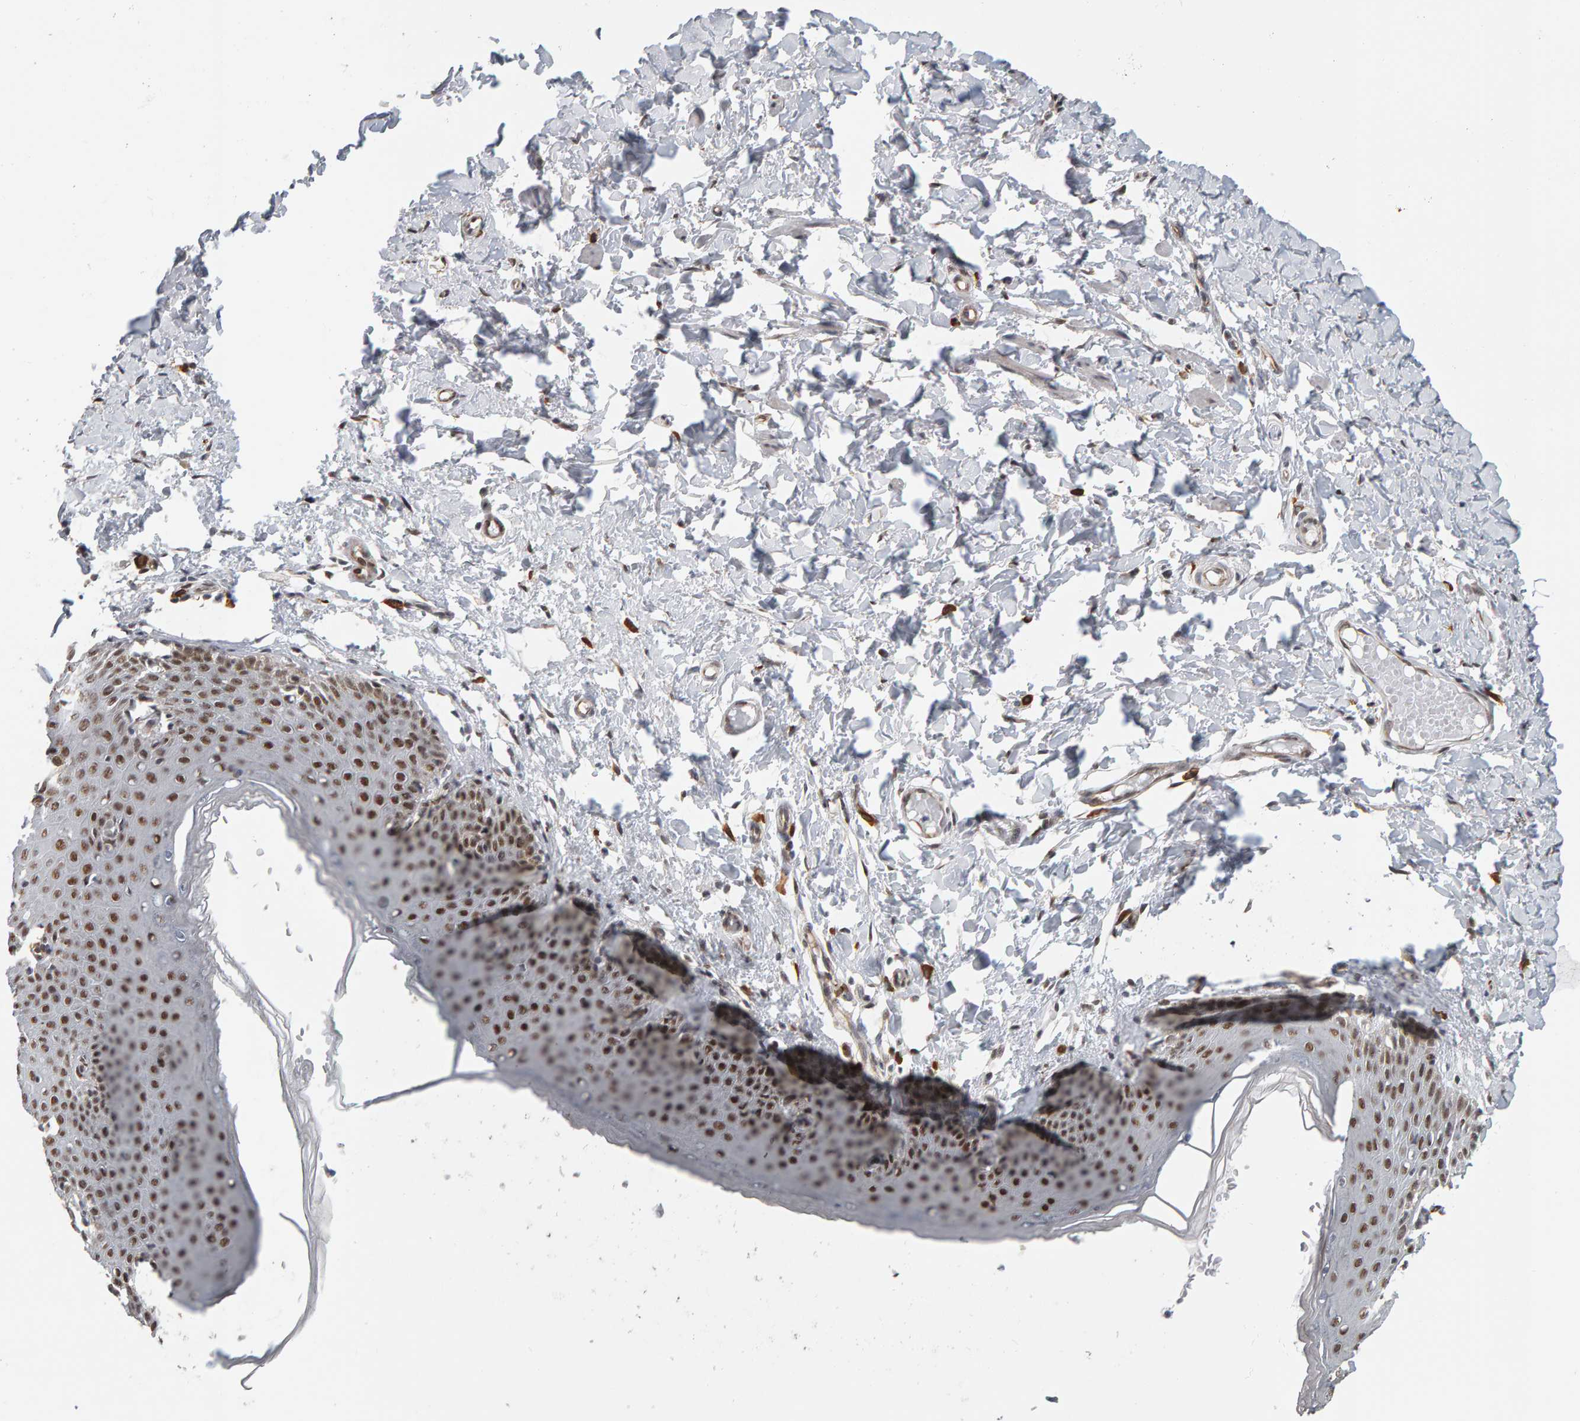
{"staining": {"intensity": "strong", "quantity": ">75%", "location": "nuclear"}, "tissue": "skin", "cell_type": "Epidermal cells", "image_type": "normal", "snomed": [{"axis": "morphology", "description": "Normal tissue, NOS"}, {"axis": "topography", "description": "Vulva"}], "caption": "A histopathology image showing strong nuclear staining in approximately >75% of epidermal cells in benign skin, as visualized by brown immunohistochemical staining.", "gene": "ATF7IP", "patient": {"sex": "female", "age": 66}}